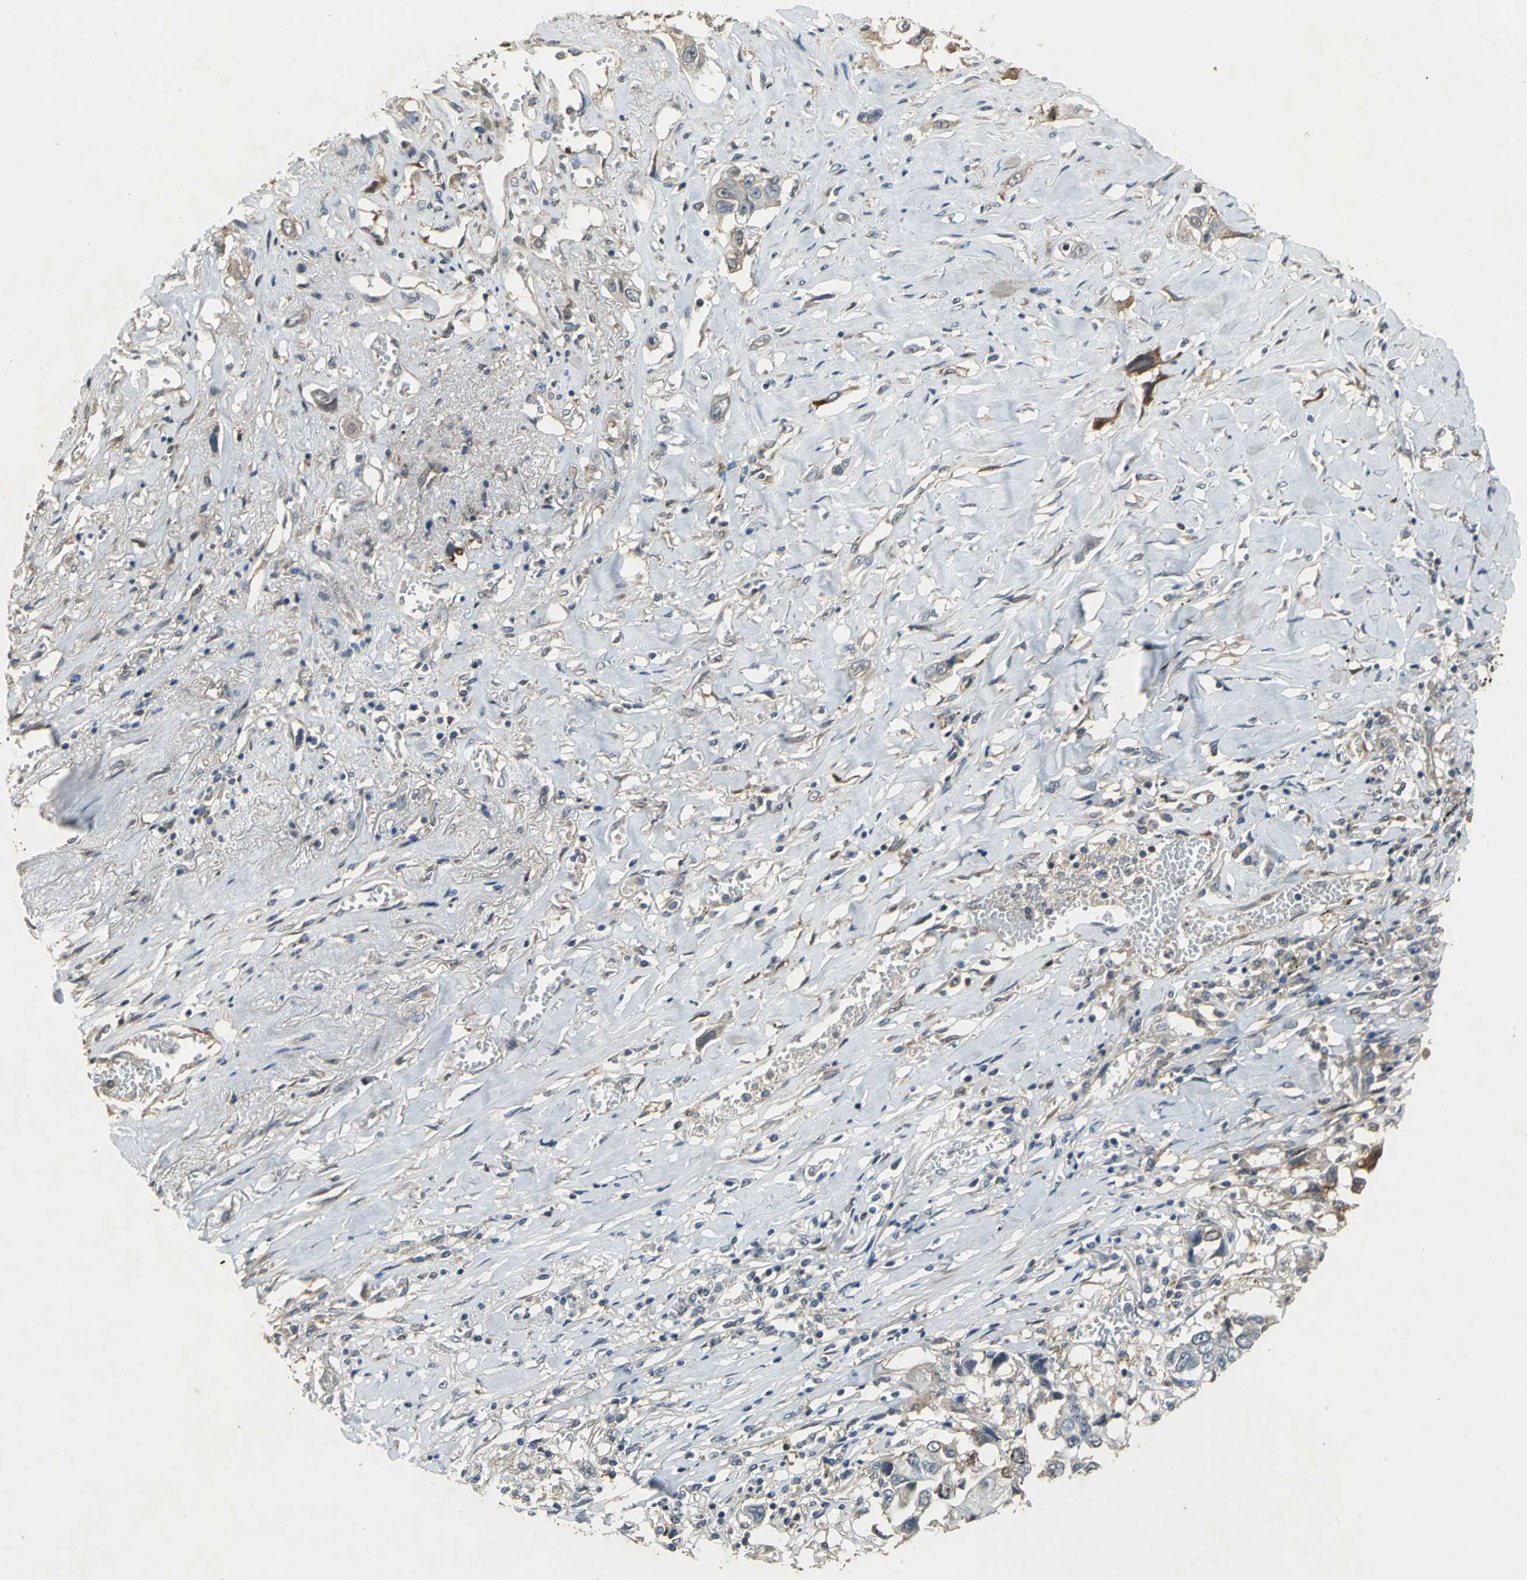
{"staining": {"intensity": "weak", "quantity": ">75%", "location": "cytoplasmic/membranous"}, "tissue": "lung cancer", "cell_type": "Tumor cells", "image_type": "cancer", "snomed": [{"axis": "morphology", "description": "Squamous cell carcinoma, NOS"}, {"axis": "topography", "description": "Lung"}], "caption": "A brown stain highlights weak cytoplasmic/membranous staining of a protein in human lung cancer (squamous cell carcinoma) tumor cells.", "gene": "MET", "patient": {"sex": "male", "age": 71}}